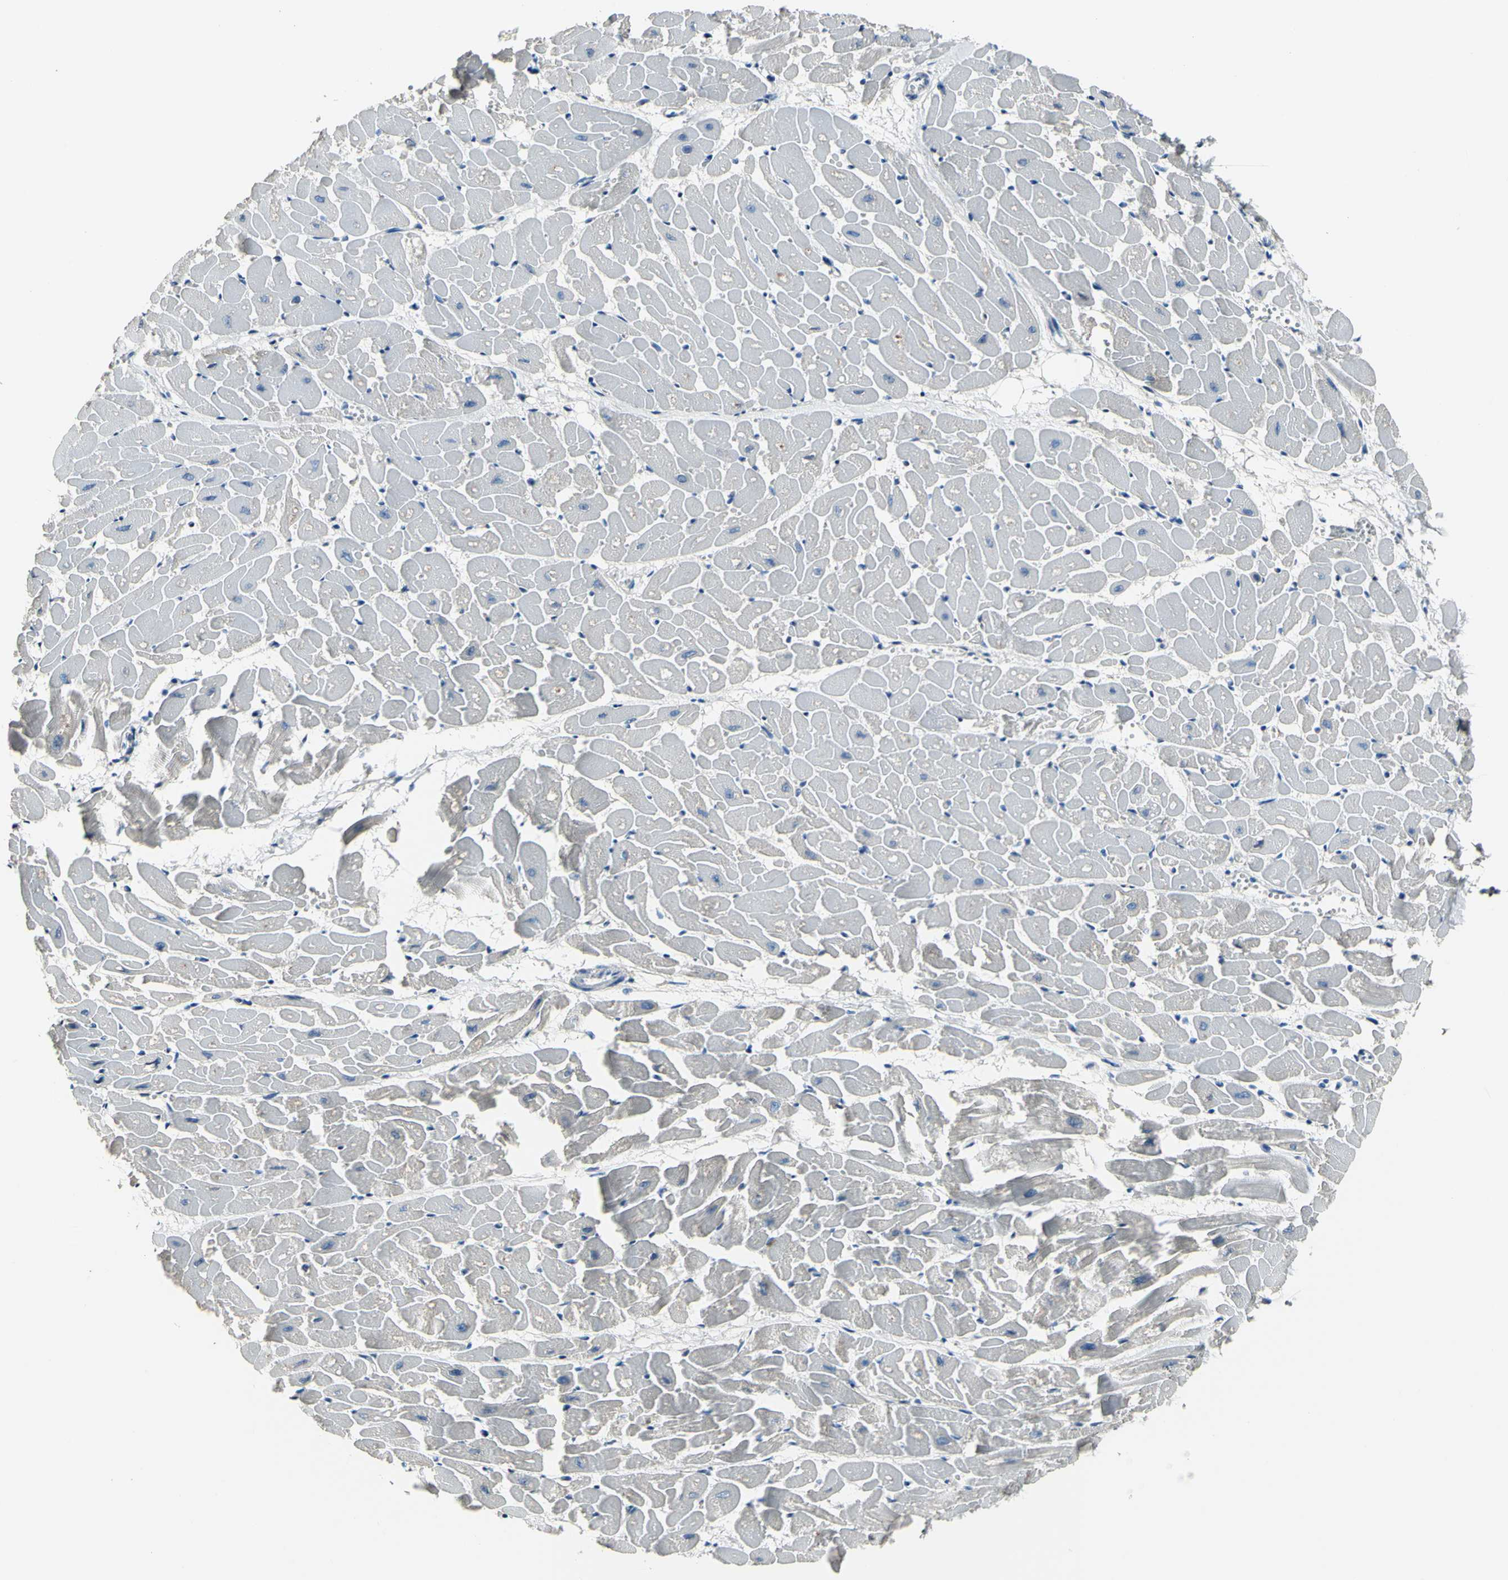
{"staining": {"intensity": "negative", "quantity": "none", "location": "none"}, "tissue": "heart muscle", "cell_type": "Cardiomyocytes", "image_type": "normal", "snomed": [{"axis": "morphology", "description": "Normal tissue, NOS"}, {"axis": "topography", "description": "Heart"}], "caption": "Cardiomyocytes are negative for protein expression in unremarkable human heart muscle. The staining is performed using DAB (3,3'-diaminobenzidine) brown chromogen with nuclei counter-stained in using hematoxylin.", "gene": "COL6A3", "patient": {"sex": "female", "age": 19}}